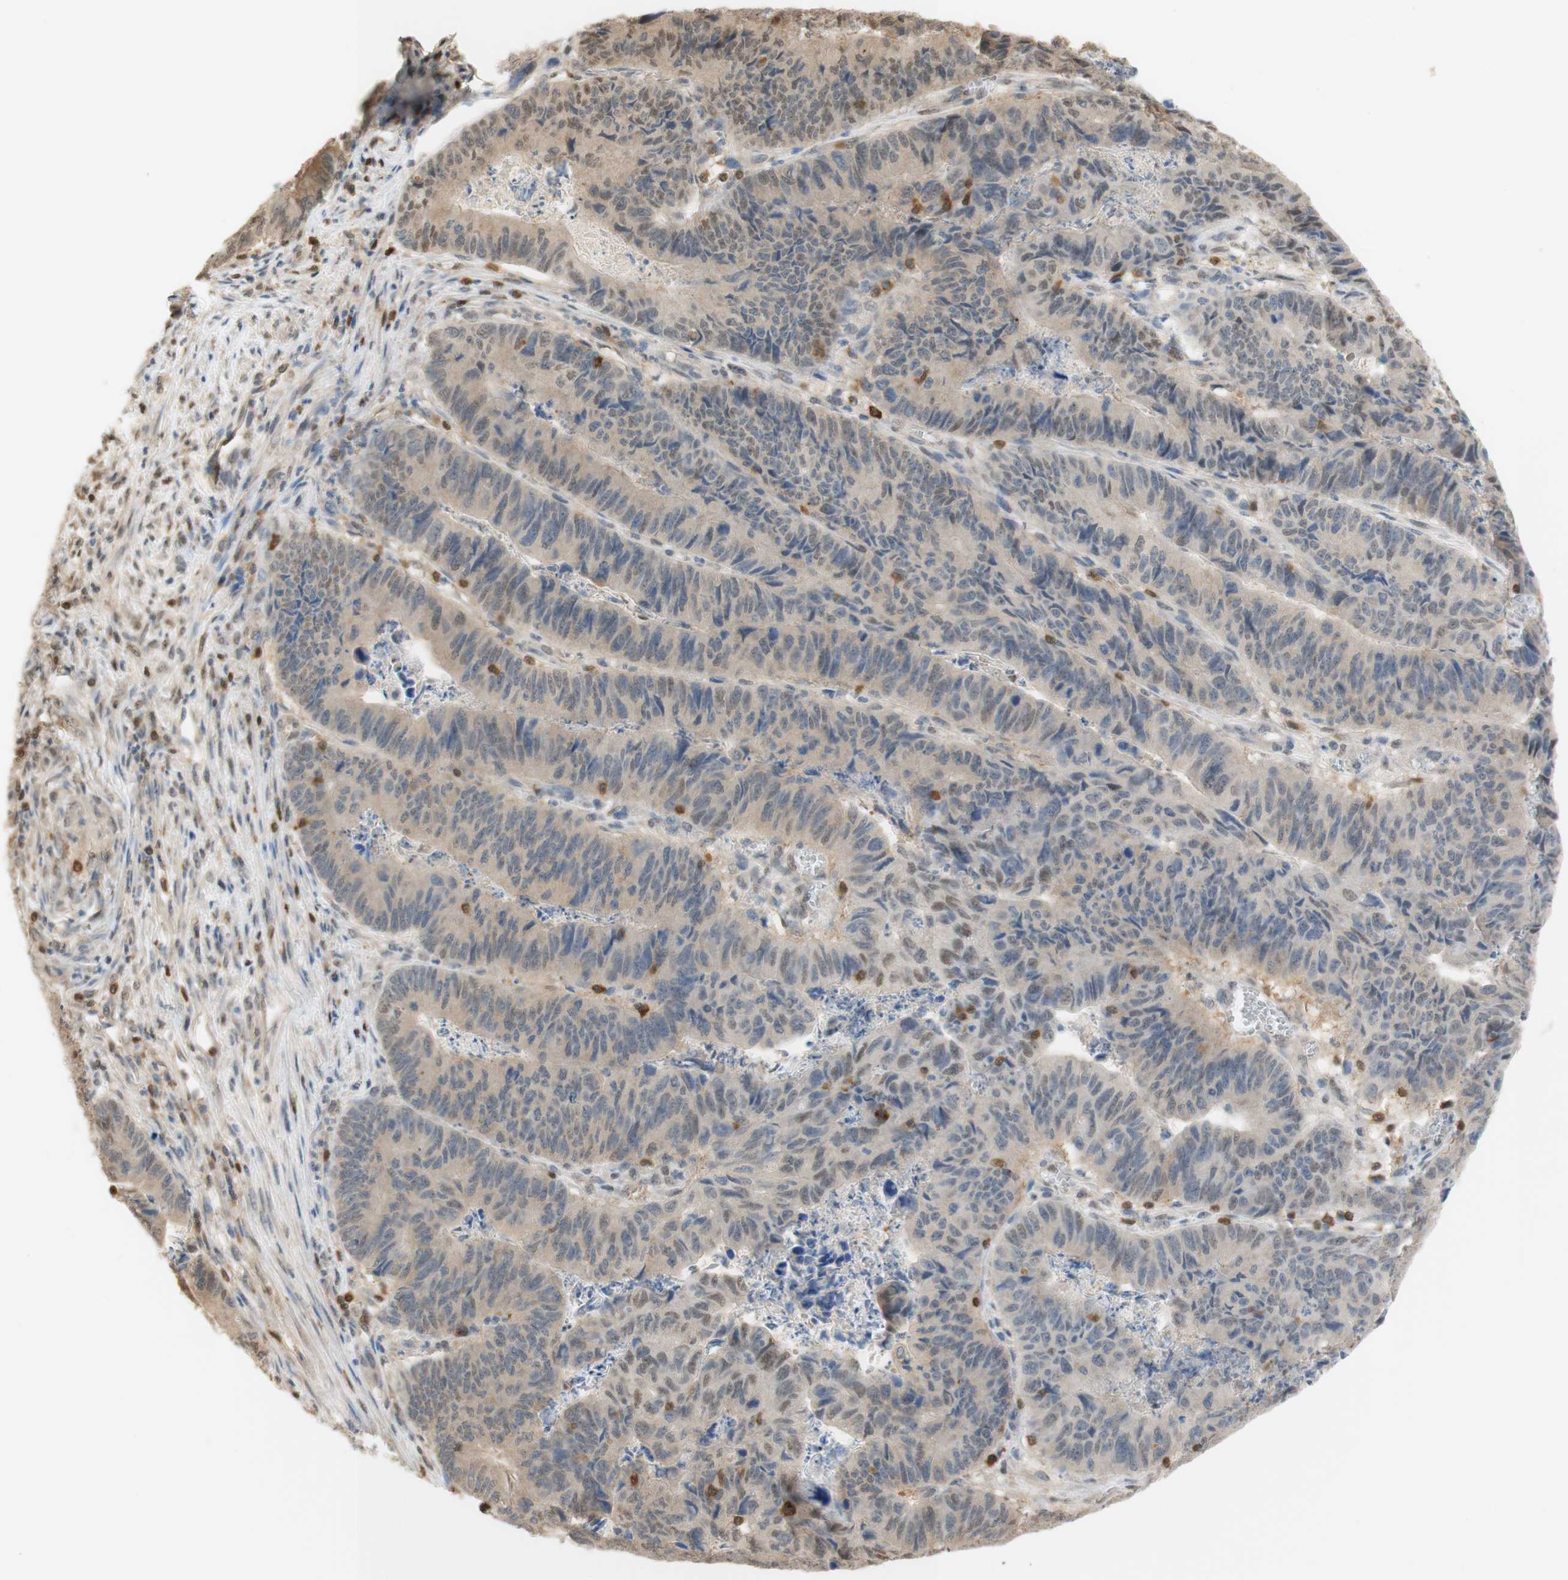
{"staining": {"intensity": "weak", "quantity": ">75%", "location": "cytoplasmic/membranous,nuclear"}, "tissue": "stomach cancer", "cell_type": "Tumor cells", "image_type": "cancer", "snomed": [{"axis": "morphology", "description": "Adenocarcinoma, NOS"}, {"axis": "topography", "description": "Stomach, lower"}], "caption": "Human stomach cancer stained with a brown dye displays weak cytoplasmic/membranous and nuclear positive staining in about >75% of tumor cells.", "gene": "NAP1L4", "patient": {"sex": "male", "age": 77}}